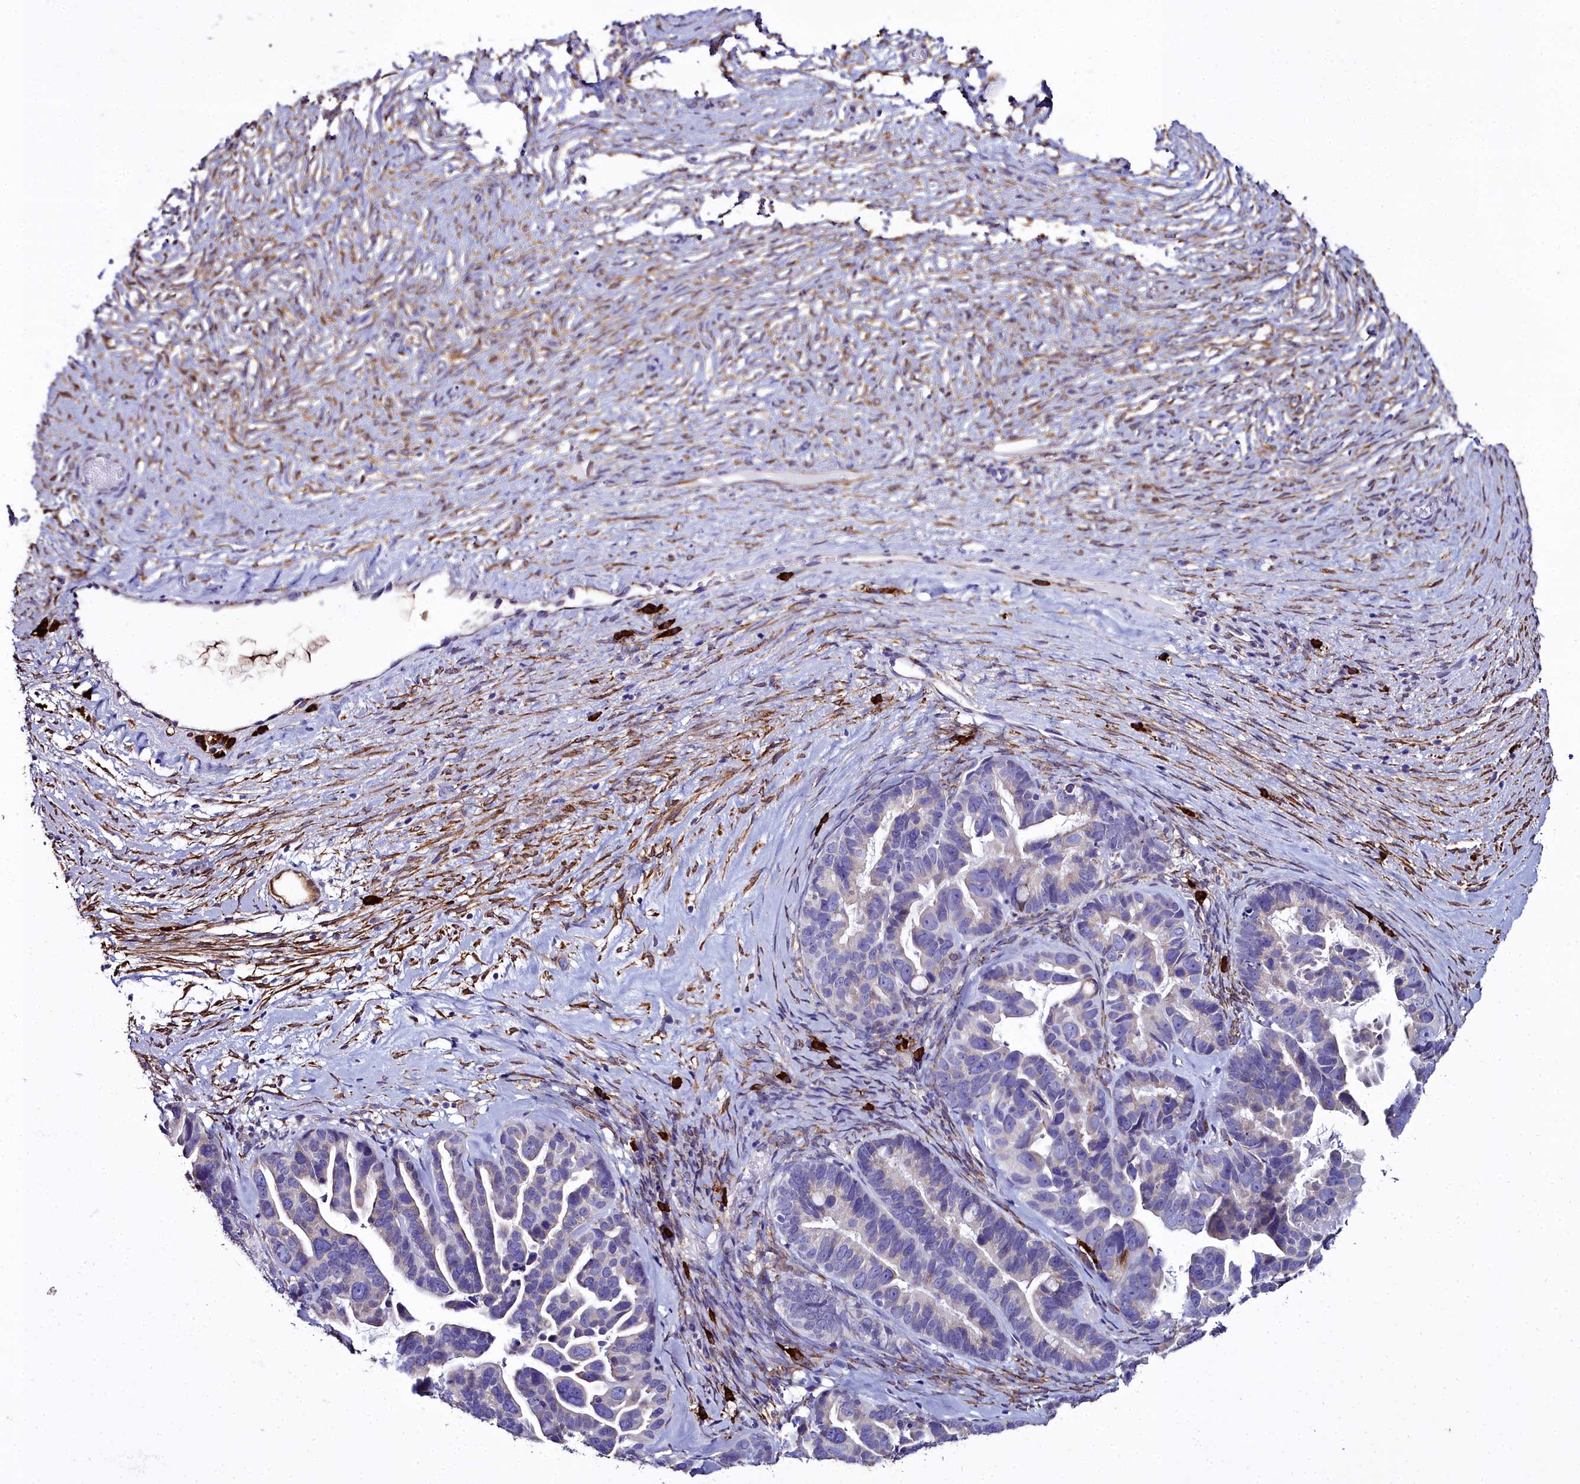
{"staining": {"intensity": "negative", "quantity": "none", "location": "none"}, "tissue": "ovarian cancer", "cell_type": "Tumor cells", "image_type": "cancer", "snomed": [{"axis": "morphology", "description": "Cystadenocarcinoma, serous, NOS"}, {"axis": "topography", "description": "Ovary"}], "caption": "Human ovarian cancer stained for a protein using immunohistochemistry exhibits no positivity in tumor cells.", "gene": "TXNDC5", "patient": {"sex": "female", "age": 56}}